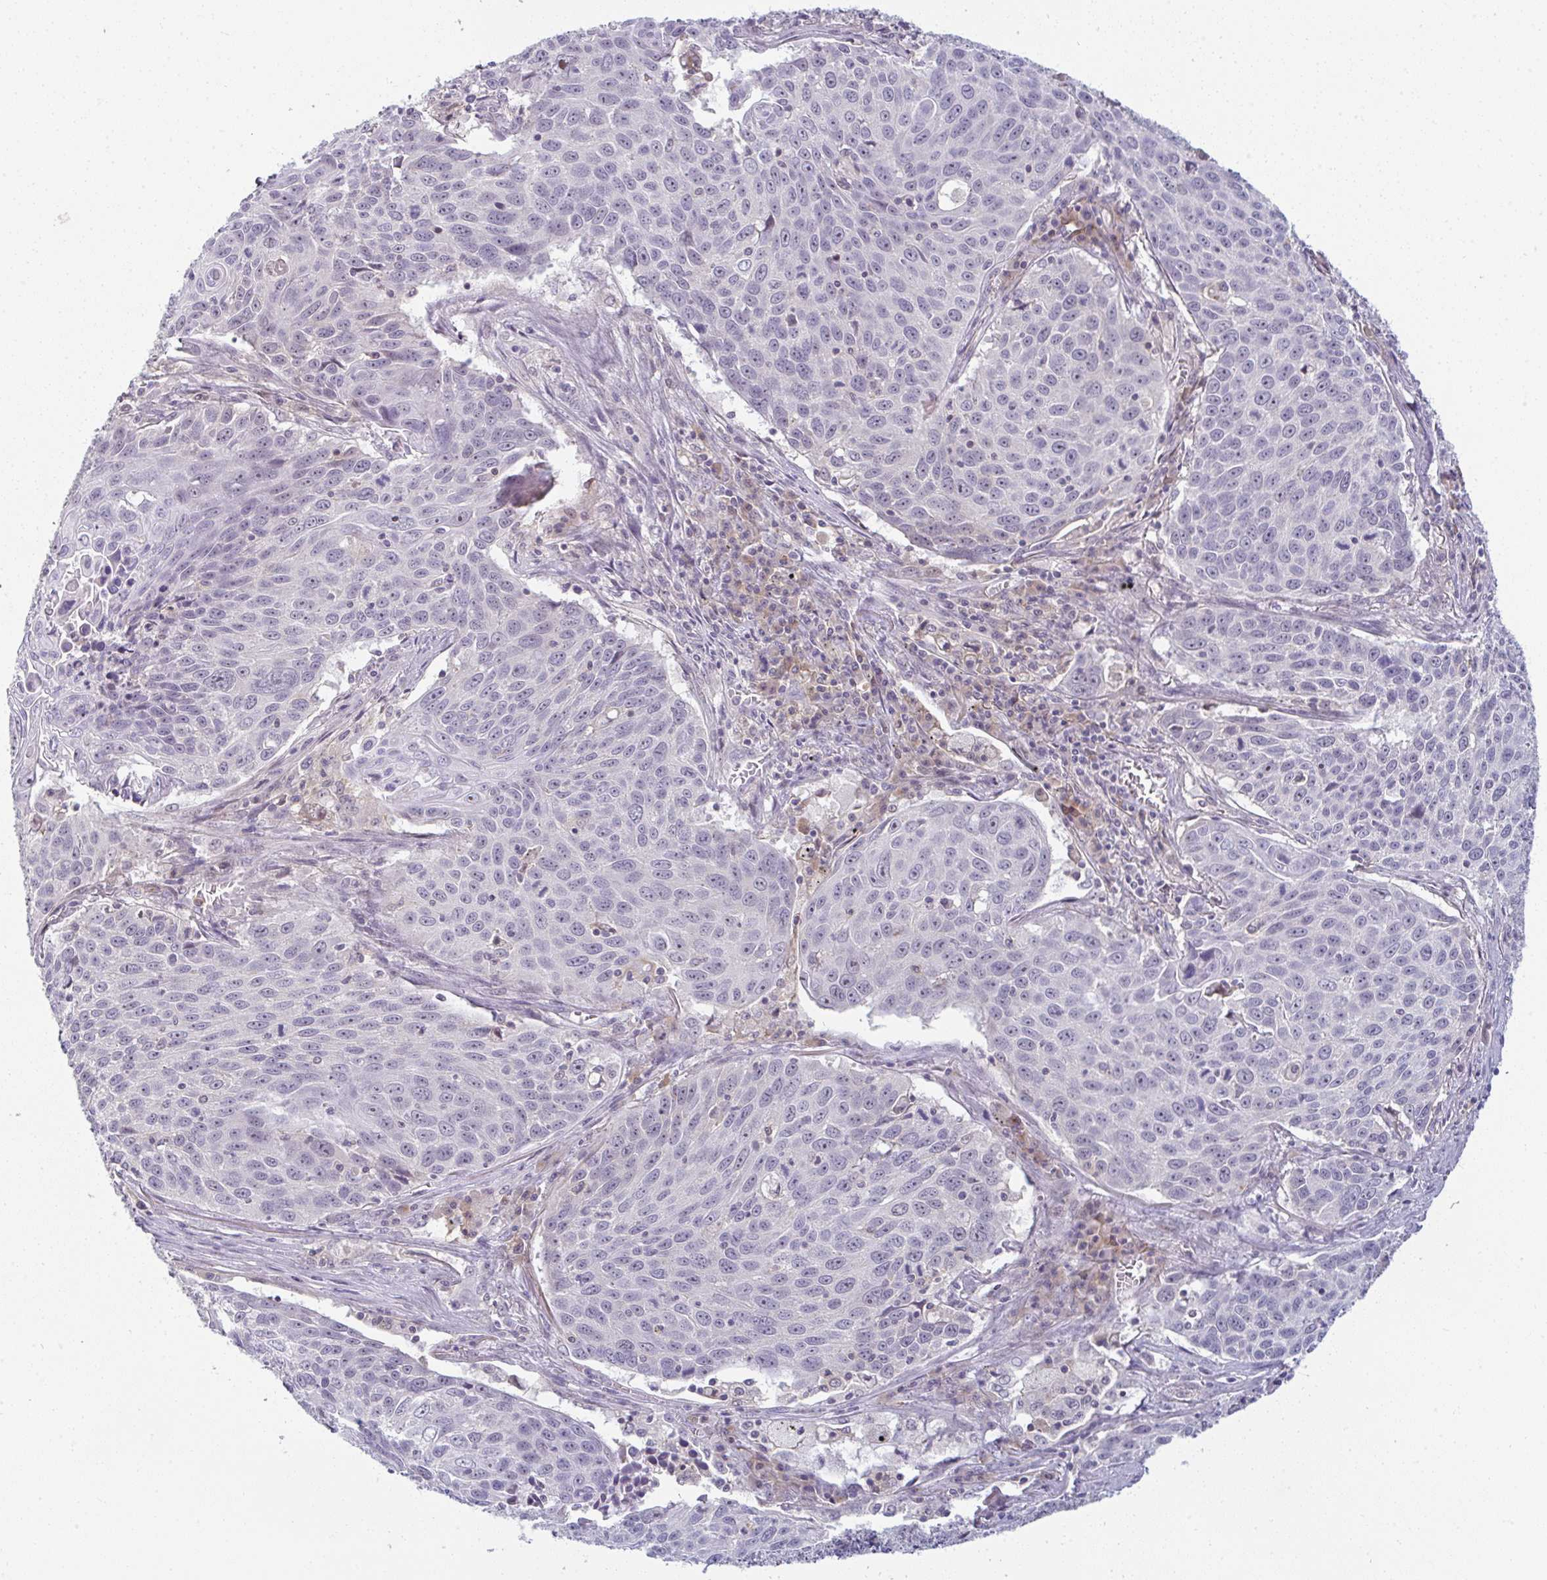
{"staining": {"intensity": "negative", "quantity": "none", "location": "none"}, "tissue": "lung cancer", "cell_type": "Tumor cells", "image_type": "cancer", "snomed": [{"axis": "morphology", "description": "Squamous cell carcinoma, NOS"}, {"axis": "topography", "description": "Lung"}], "caption": "Immunohistochemical staining of lung cancer exhibits no significant positivity in tumor cells.", "gene": "PPFIA4", "patient": {"sex": "male", "age": 78}}